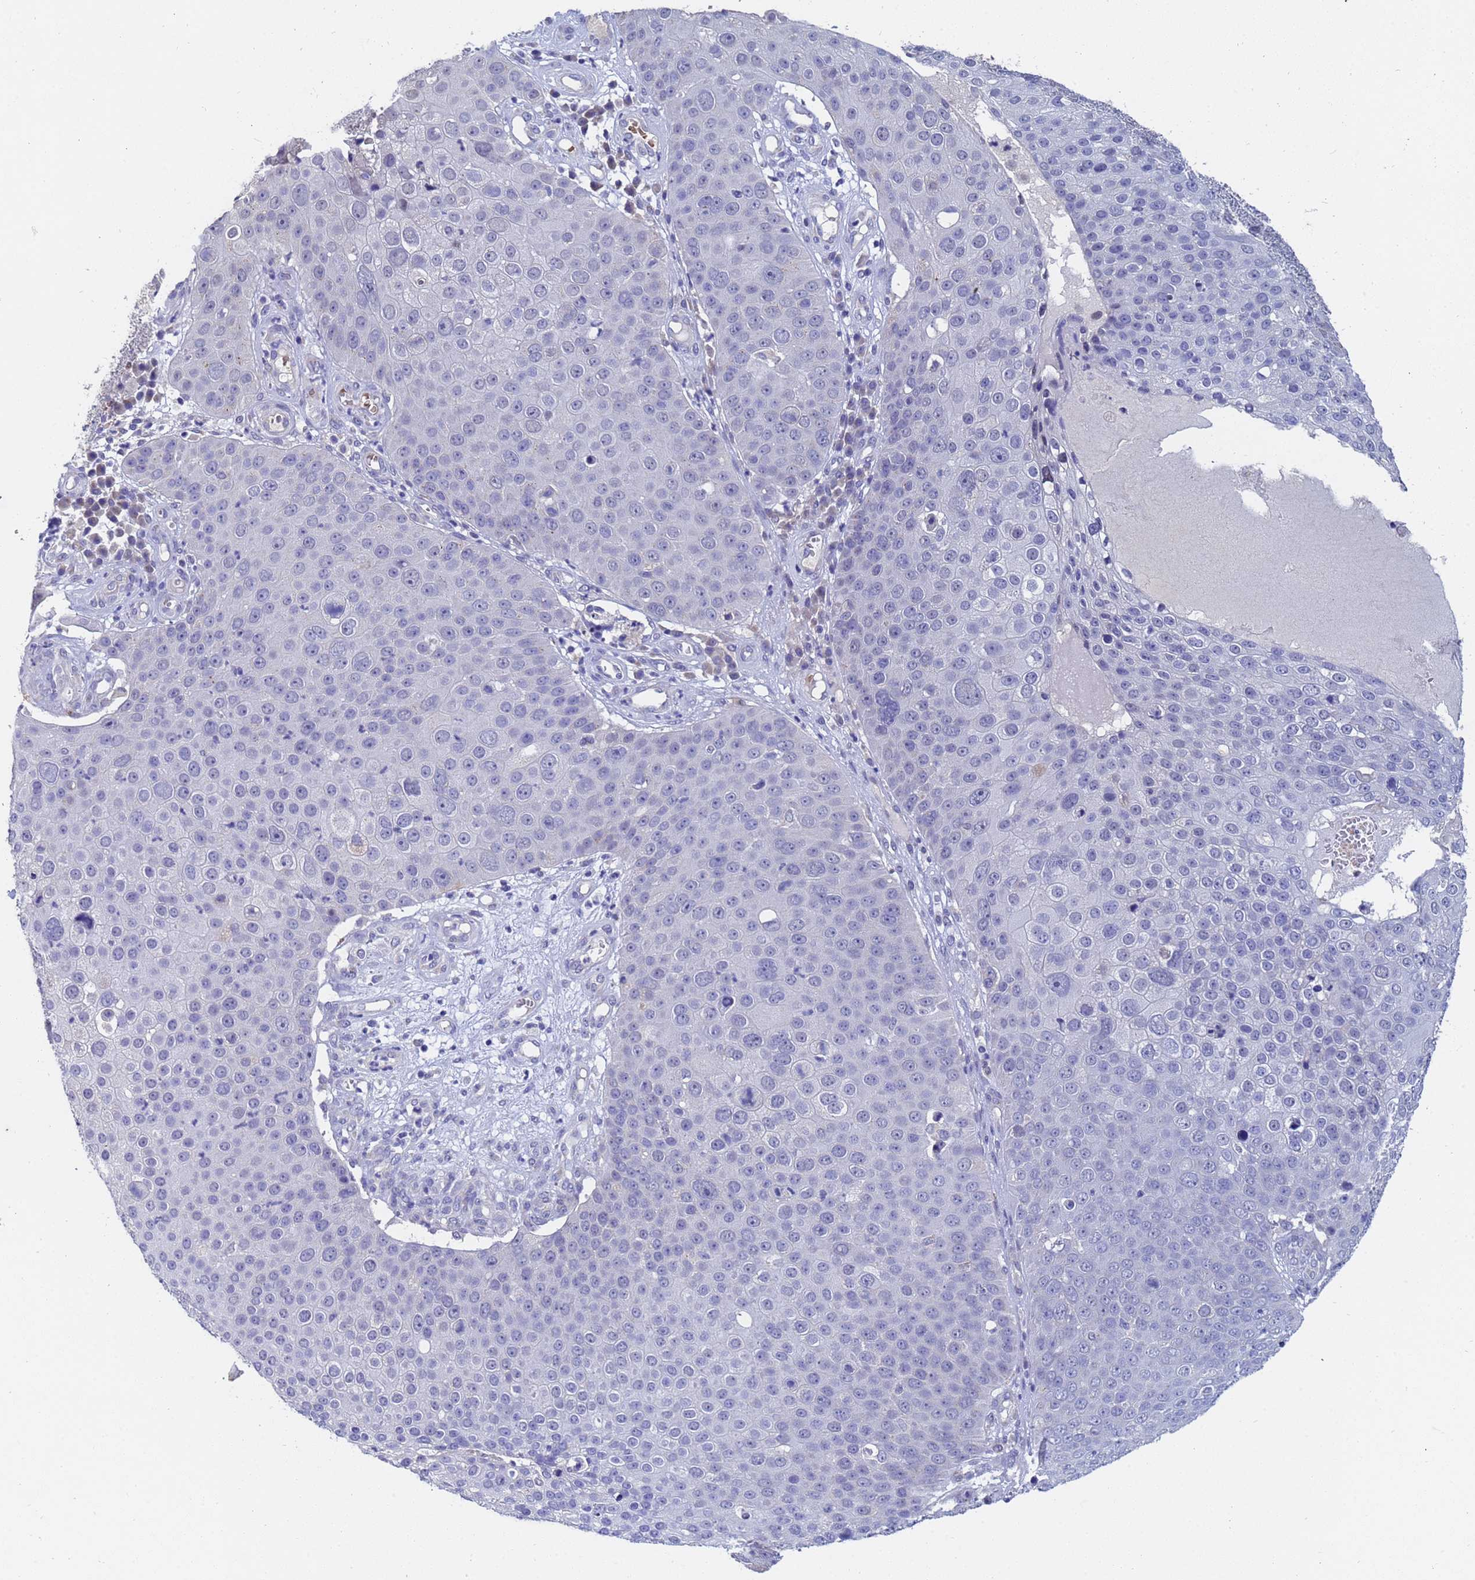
{"staining": {"intensity": "negative", "quantity": "none", "location": "none"}, "tissue": "skin cancer", "cell_type": "Tumor cells", "image_type": "cancer", "snomed": [{"axis": "morphology", "description": "Squamous cell carcinoma, NOS"}, {"axis": "topography", "description": "Skin"}], "caption": "DAB immunohistochemical staining of squamous cell carcinoma (skin) demonstrates no significant positivity in tumor cells.", "gene": "IHO1", "patient": {"sex": "male", "age": 71}}